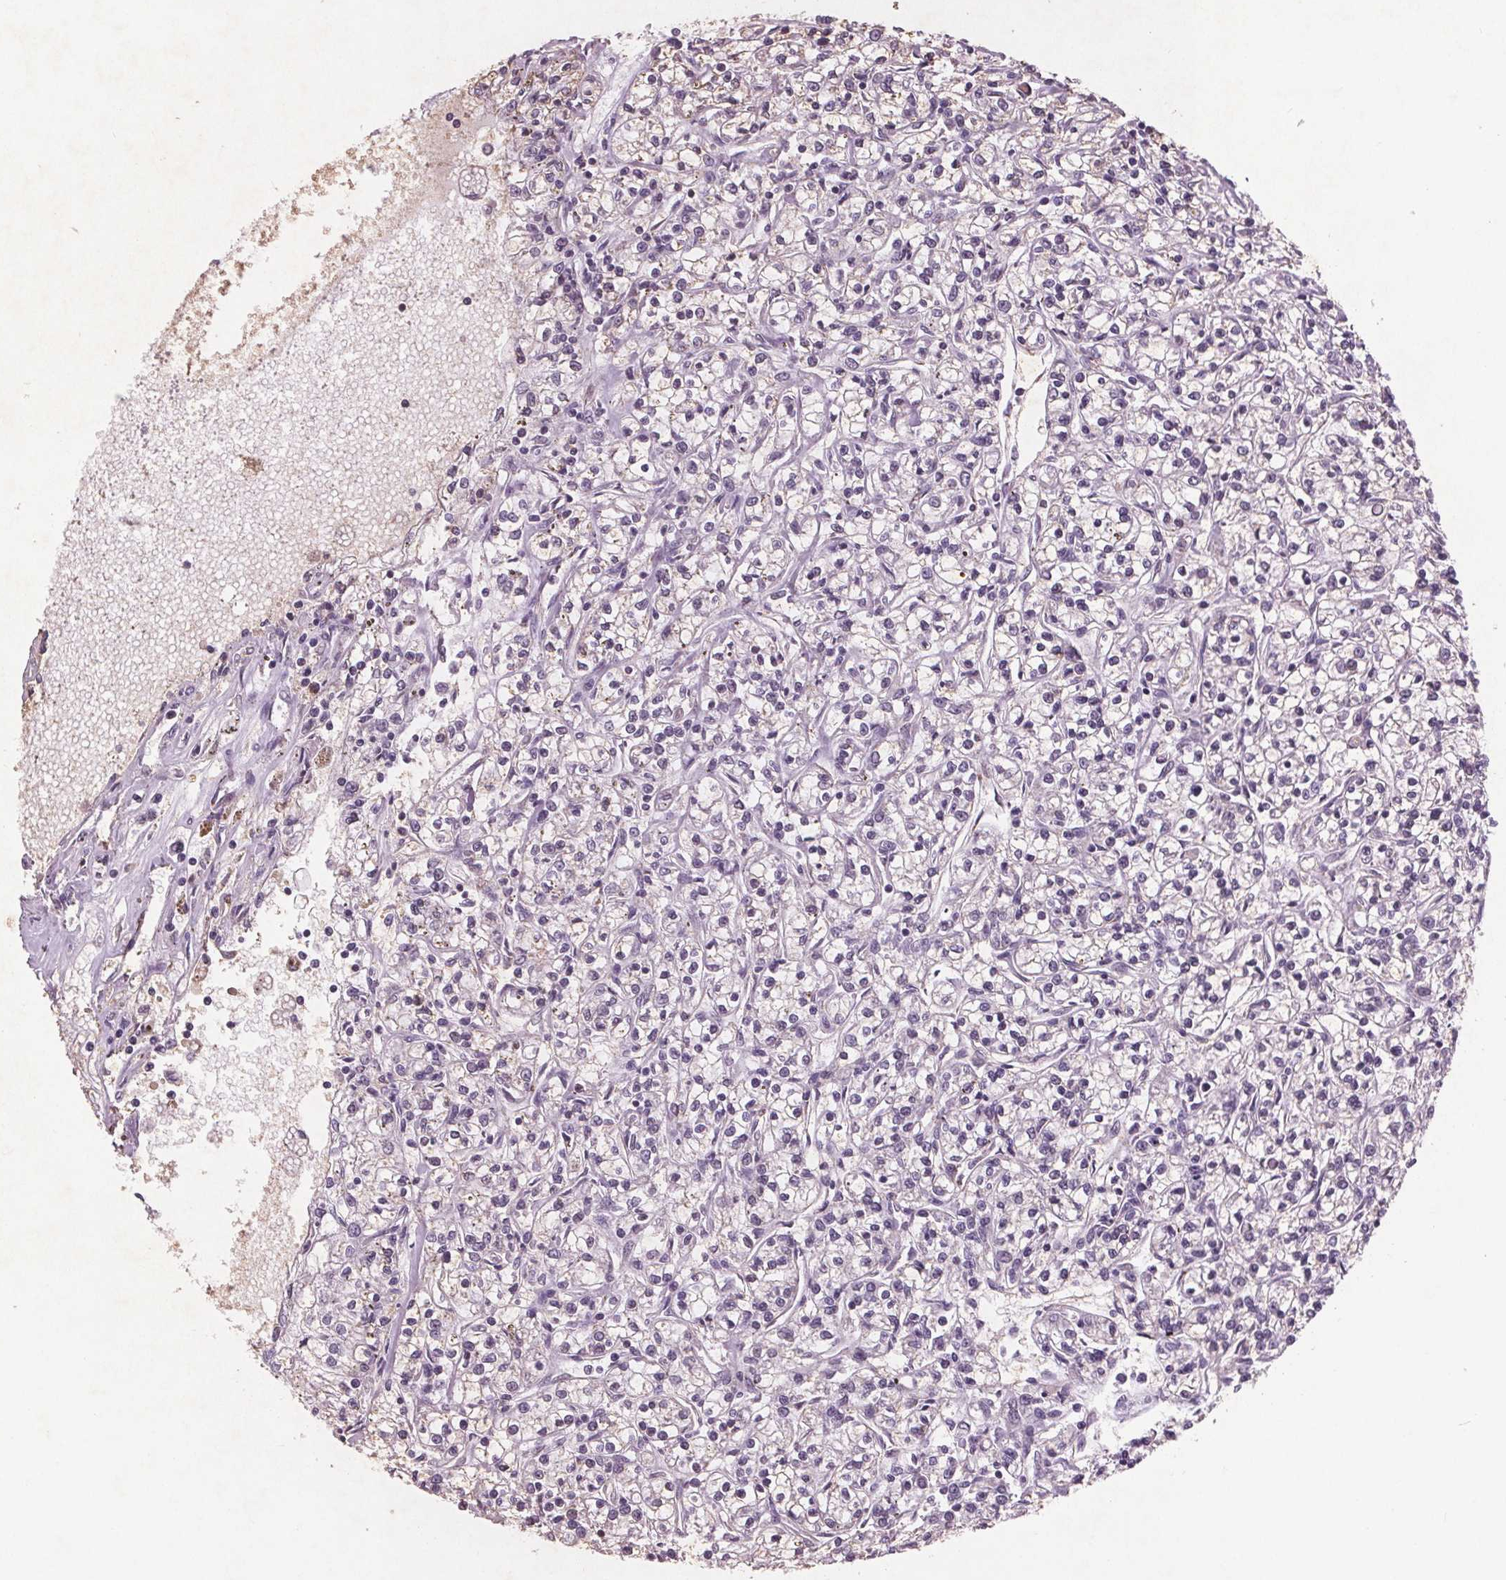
{"staining": {"intensity": "weak", "quantity": "25%-75%", "location": "cytoplasmic/membranous"}, "tissue": "renal cancer", "cell_type": "Tumor cells", "image_type": "cancer", "snomed": [{"axis": "morphology", "description": "Adenocarcinoma, NOS"}, {"axis": "topography", "description": "Kidney"}], "caption": "Protein staining demonstrates weak cytoplasmic/membranous positivity in about 25%-75% of tumor cells in renal cancer (adenocarcinoma).", "gene": "PTPN14", "patient": {"sex": "female", "age": 59}}